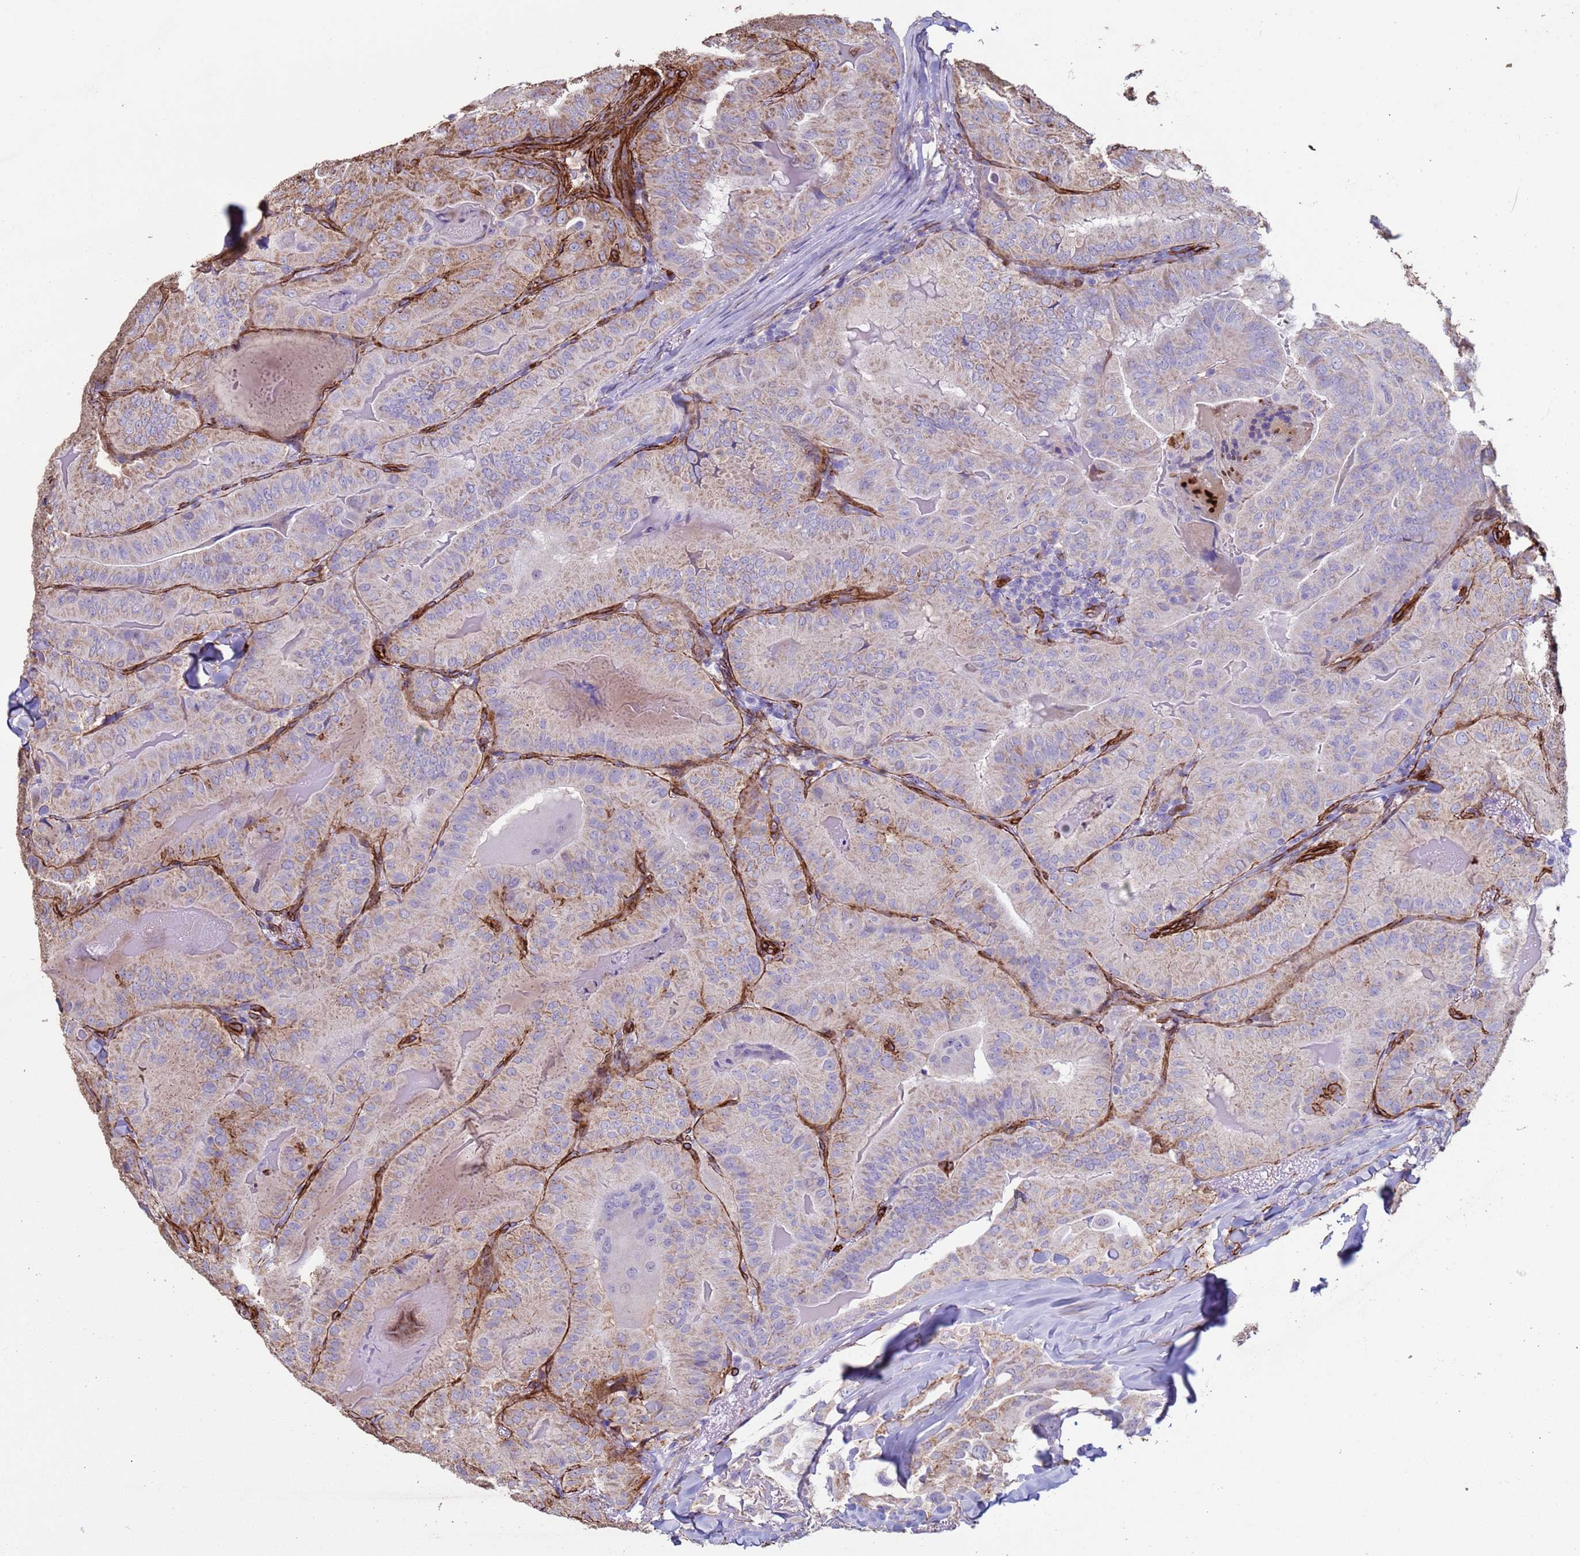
{"staining": {"intensity": "weak", "quantity": ">75%", "location": "cytoplasmic/membranous"}, "tissue": "thyroid cancer", "cell_type": "Tumor cells", "image_type": "cancer", "snomed": [{"axis": "morphology", "description": "Papillary adenocarcinoma, NOS"}, {"axis": "topography", "description": "Thyroid gland"}], "caption": "This is an image of IHC staining of thyroid cancer, which shows weak positivity in the cytoplasmic/membranous of tumor cells.", "gene": "GASK1A", "patient": {"sex": "female", "age": 68}}